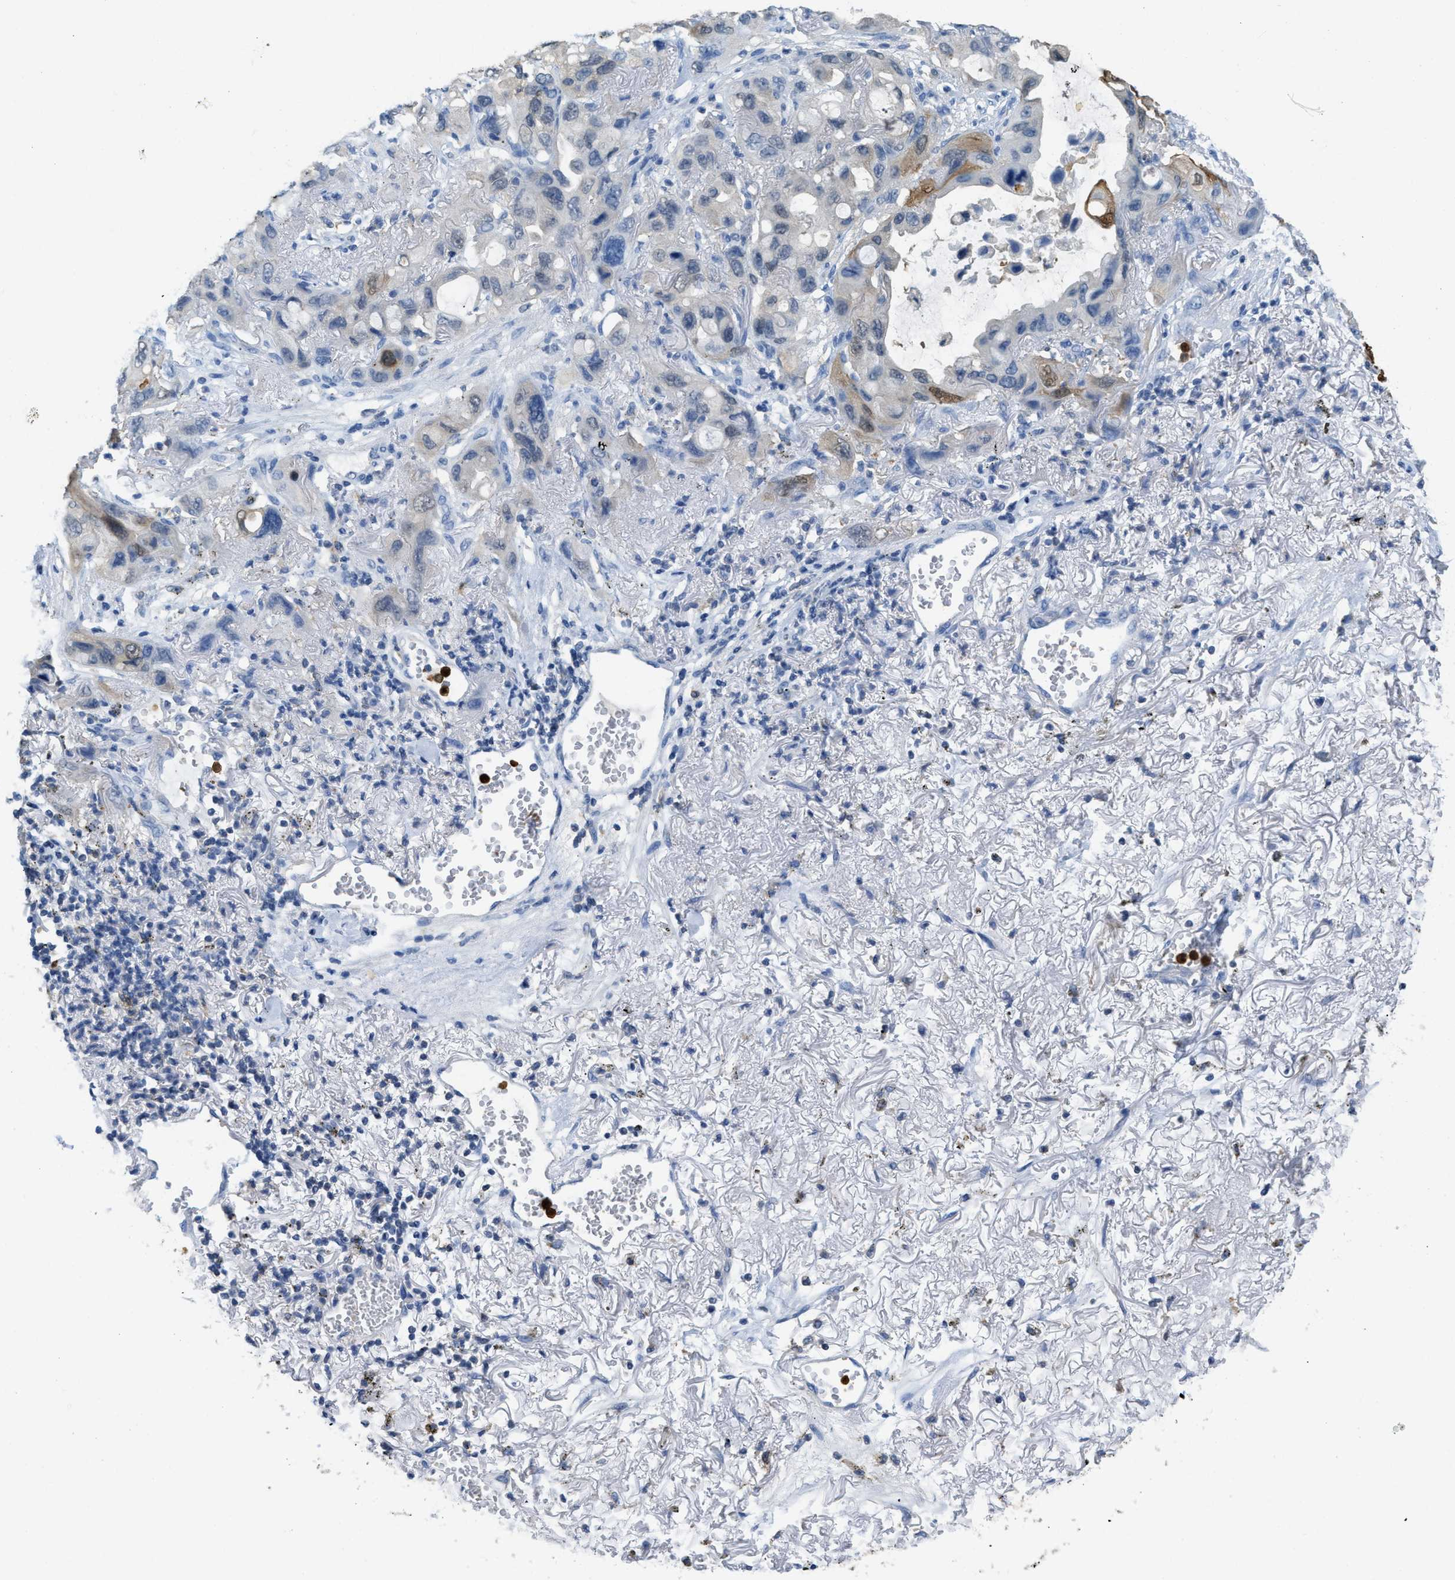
{"staining": {"intensity": "weak", "quantity": "<25%", "location": "cytoplasmic/membranous"}, "tissue": "lung cancer", "cell_type": "Tumor cells", "image_type": "cancer", "snomed": [{"axis": "morphology", "description": "Squamous cell carcinoma, NOS"}, {"axis": "topography", "description": "Lung"}], "caption": "Human lung cancer (squamous cell carcinoma) stained for a protein using IHC displays no staining in tumor cells.", "gene": "SERPINB1", "patient": {"sex": "female", "age": 73}}